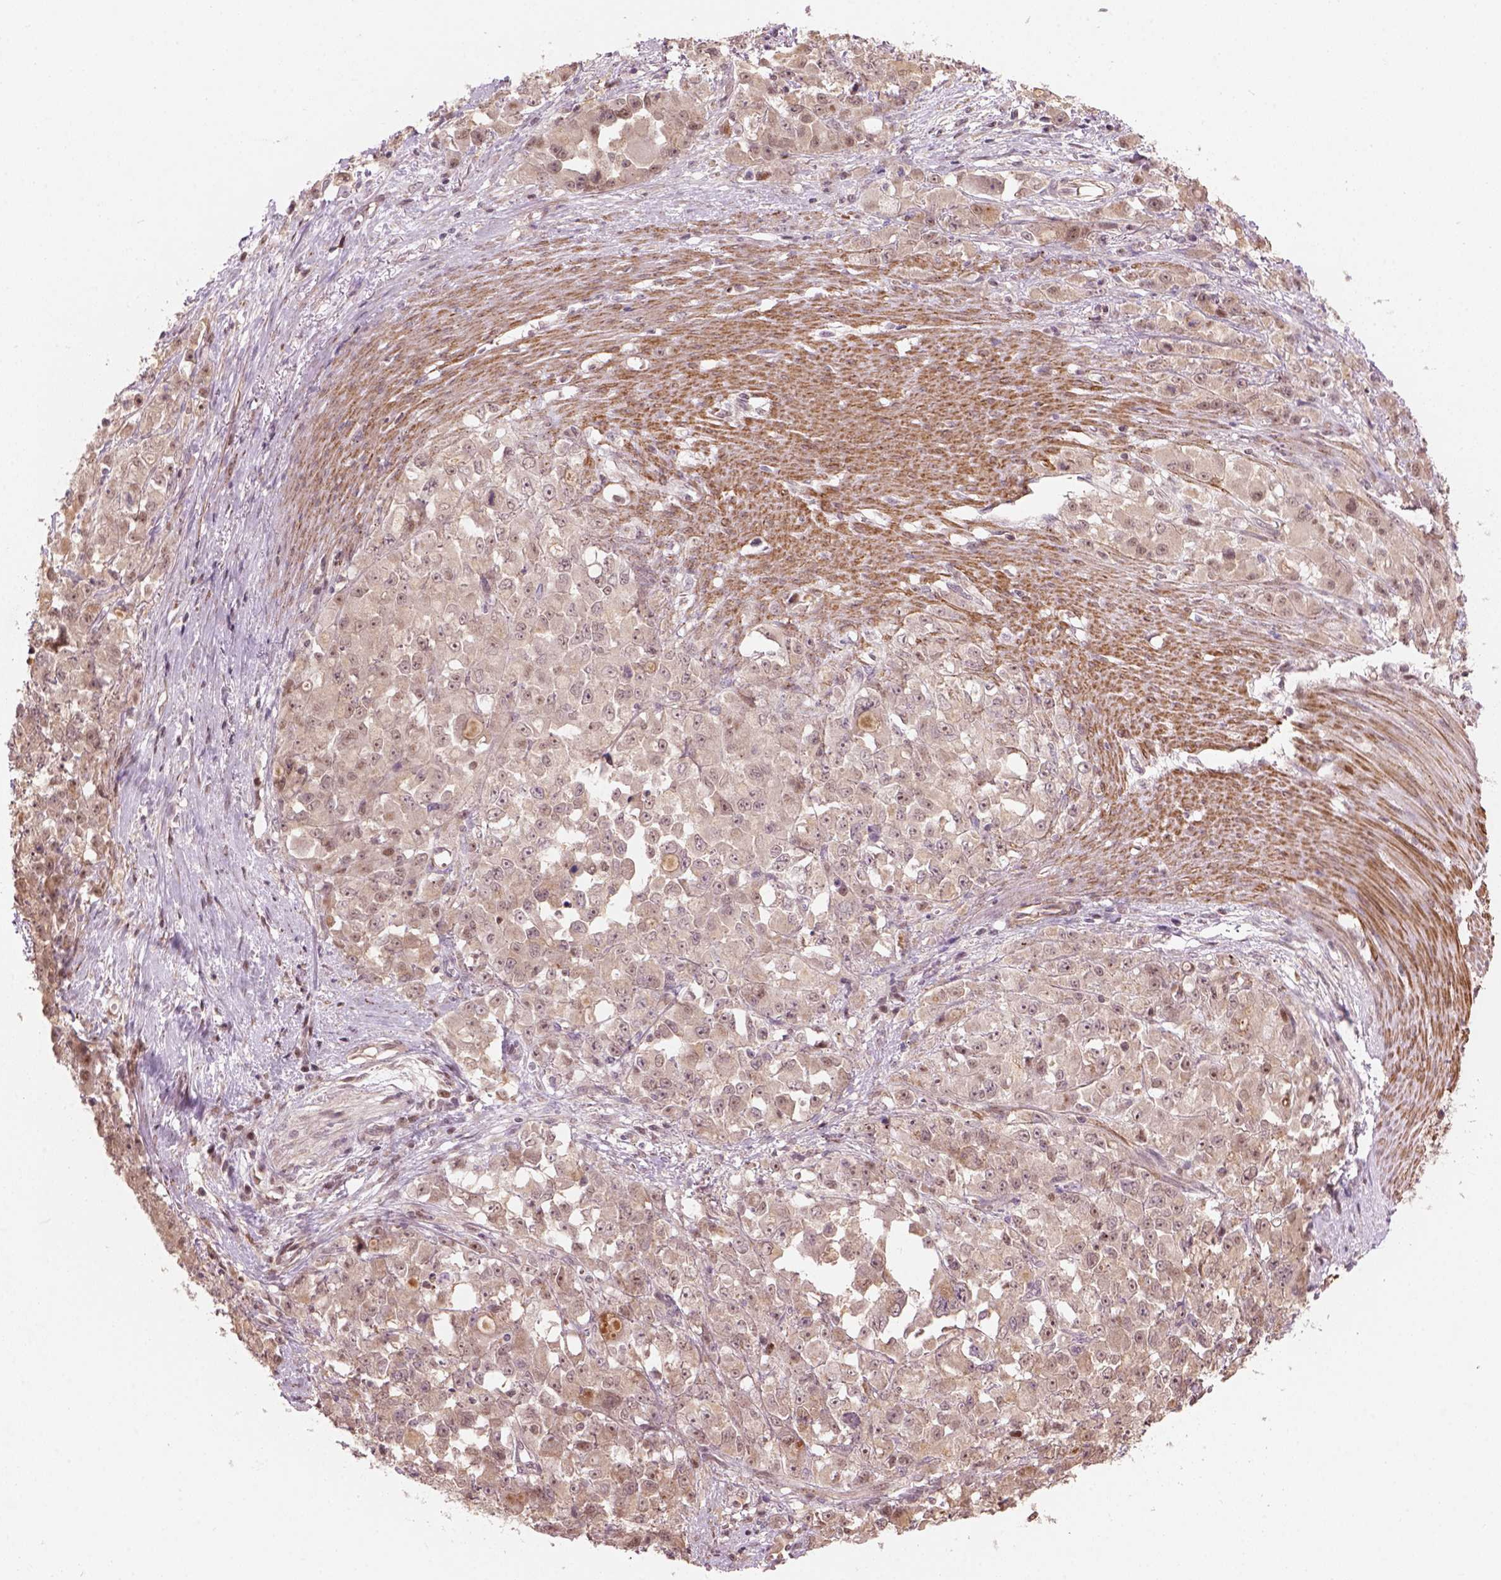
{"staining": {"intensity": "weak", "quantity": ">75%", "location": "cytoplasmic/membranous,nuclear"}, "tissue": "stomach cancer", "cell_type": "Tumor cells", "image_type": "cancer", "snomed": [{"axis": "morphology", "description": "Adenocarcinoma, NOS"}, {"axis": "topography", "description": "Stomach"}], "caption": "Immunohistochemical staining of stomach cancer (adenocarcinoma) exhibits low levels of weak cytoplasmic/membranous and nuclear expression in approximately >75% of tumor cells.", "gene": "PSMD11", "patient": {"sex": "female", "age": 76}}